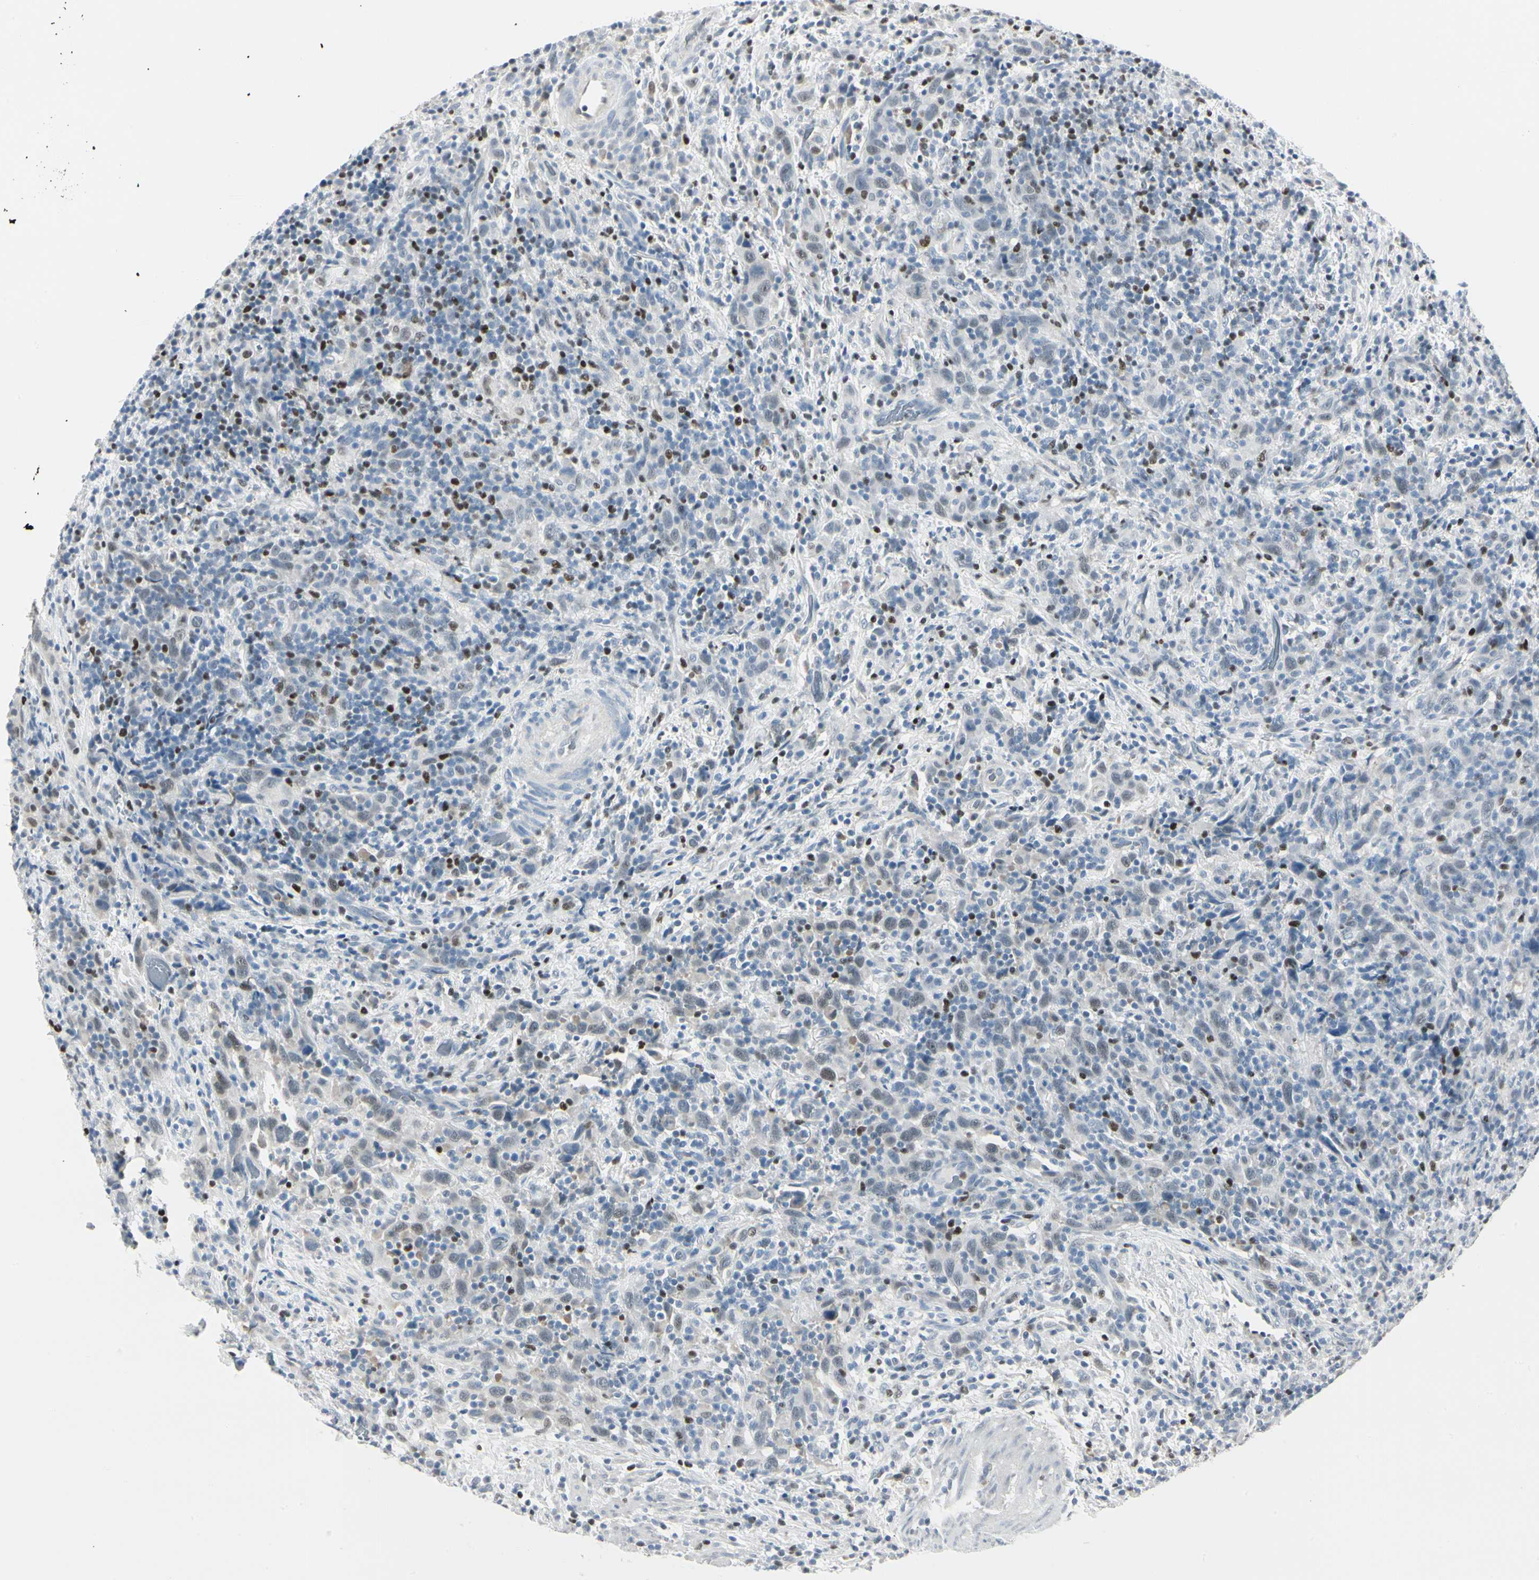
{"staining": {"intensity": "weak", "quantity": "<25%", "location": "nuclear"}, "tissue": "urothelial cancer", "cell_type": "Tumor cells", "image_type": "cancer", "snomed": [{"axis": "morphology", "description": "Urothelial carcinoma, High grade"}, {"axis": "topography", "description": "Urinary bladder"}], "caption": "Immunohistochemical staining of human urothelial carcinoma (high-grade) exhibits no significant positivity in tumor cells.", "gene": "ZBTB7B", "patient": {"sex": "male", "age": 61}}